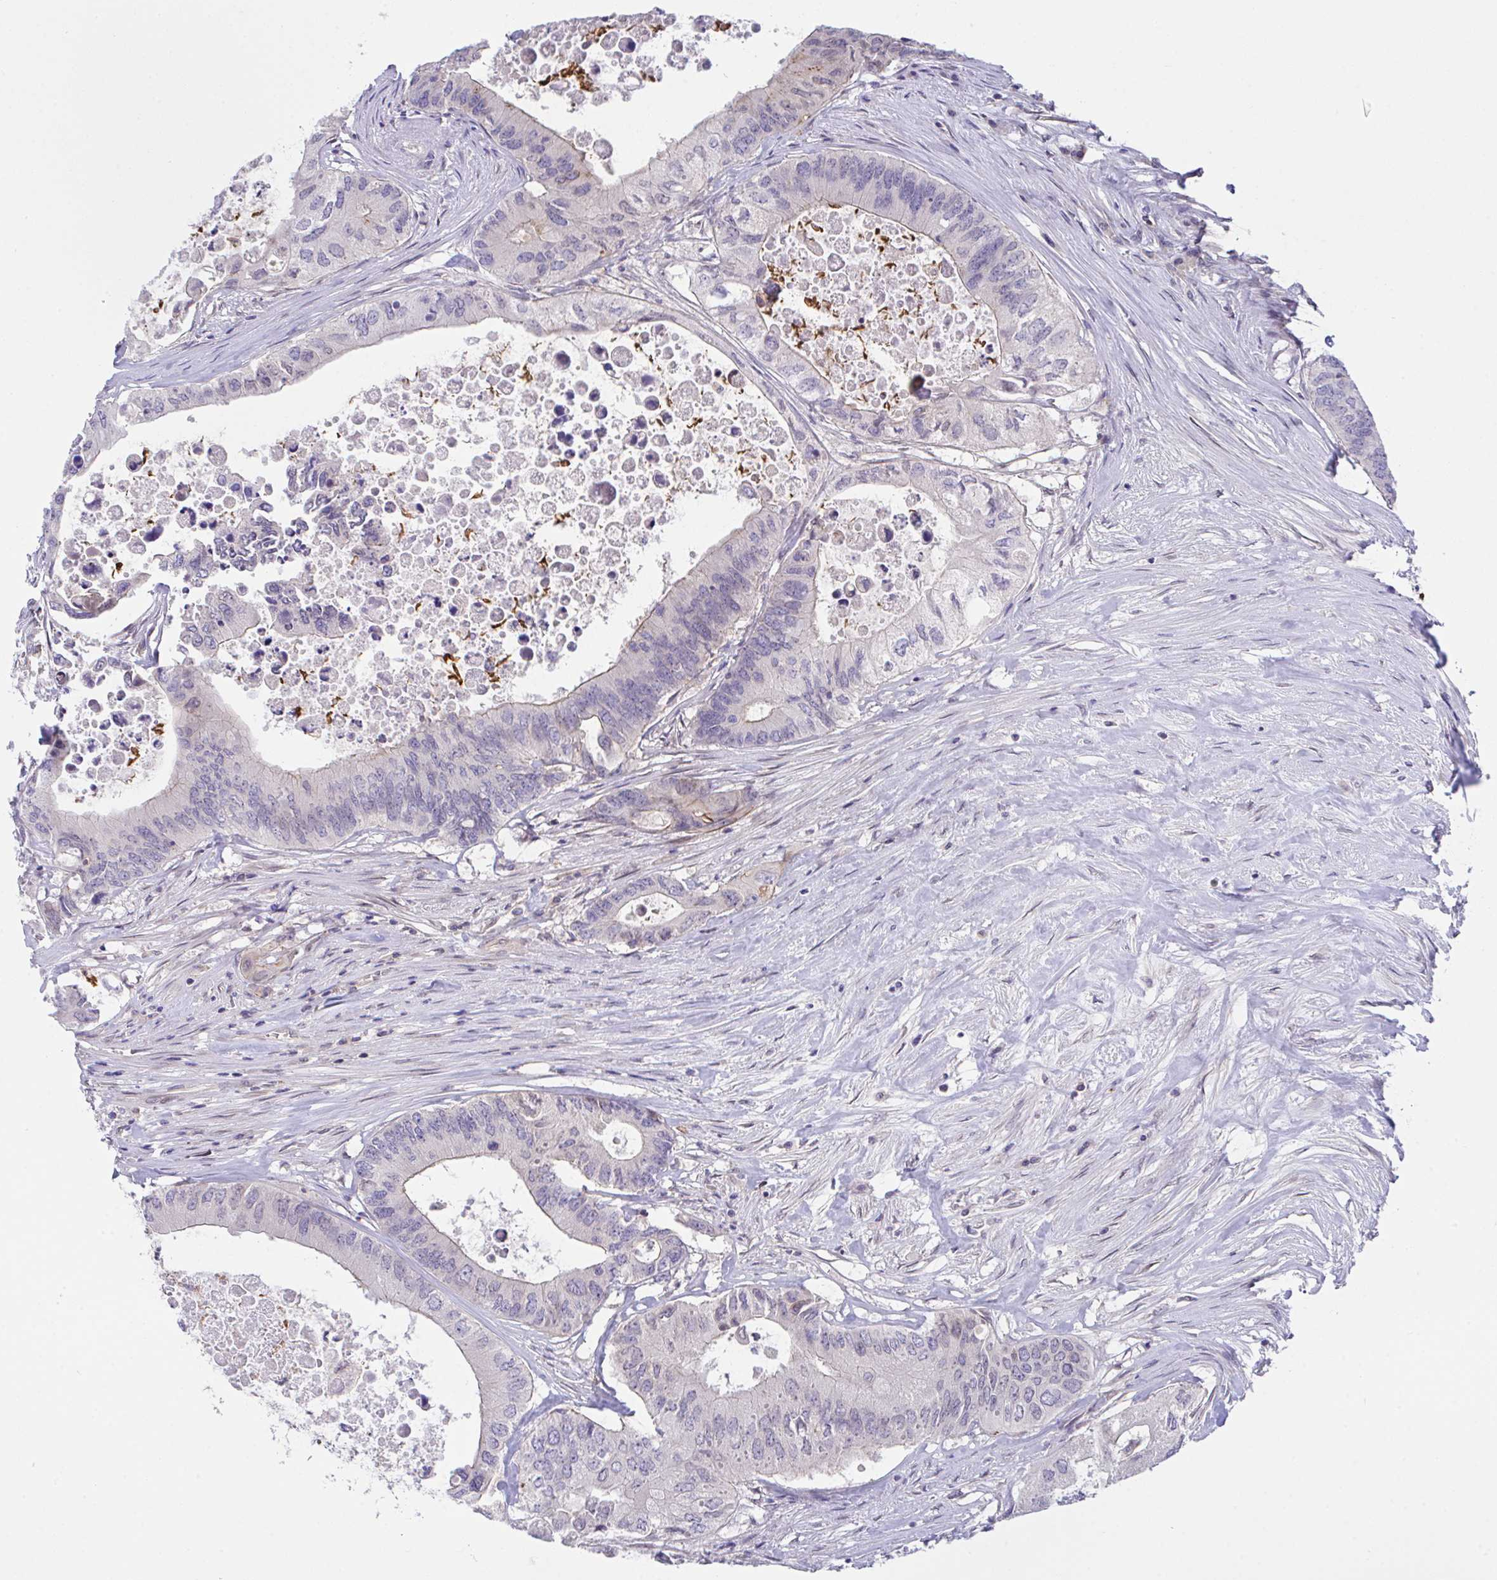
{"staining": {"intensity": "negative", "quantity": "none", "location": "none"}, "tissue": "colorectal cancer", "cell_type": "Tumor cells", "image_type": "cancer", "snomed": [{"axis": "morphology", "description": "Adenocarcinoma, NOS"}, {"axis": "topography", "description": "Colon"}], "caption": "This photomicrograph is of adenocarcinoma (colorectal) stained with immunohistochemistry to label a protein in brown with the nuclei are counter-stained blue. There is no staining in tumor cells. (IHC, brightfield microscopy, high magnification).", "gene": "ZBED3", "patient": {"sex": "male", "age": 71}}